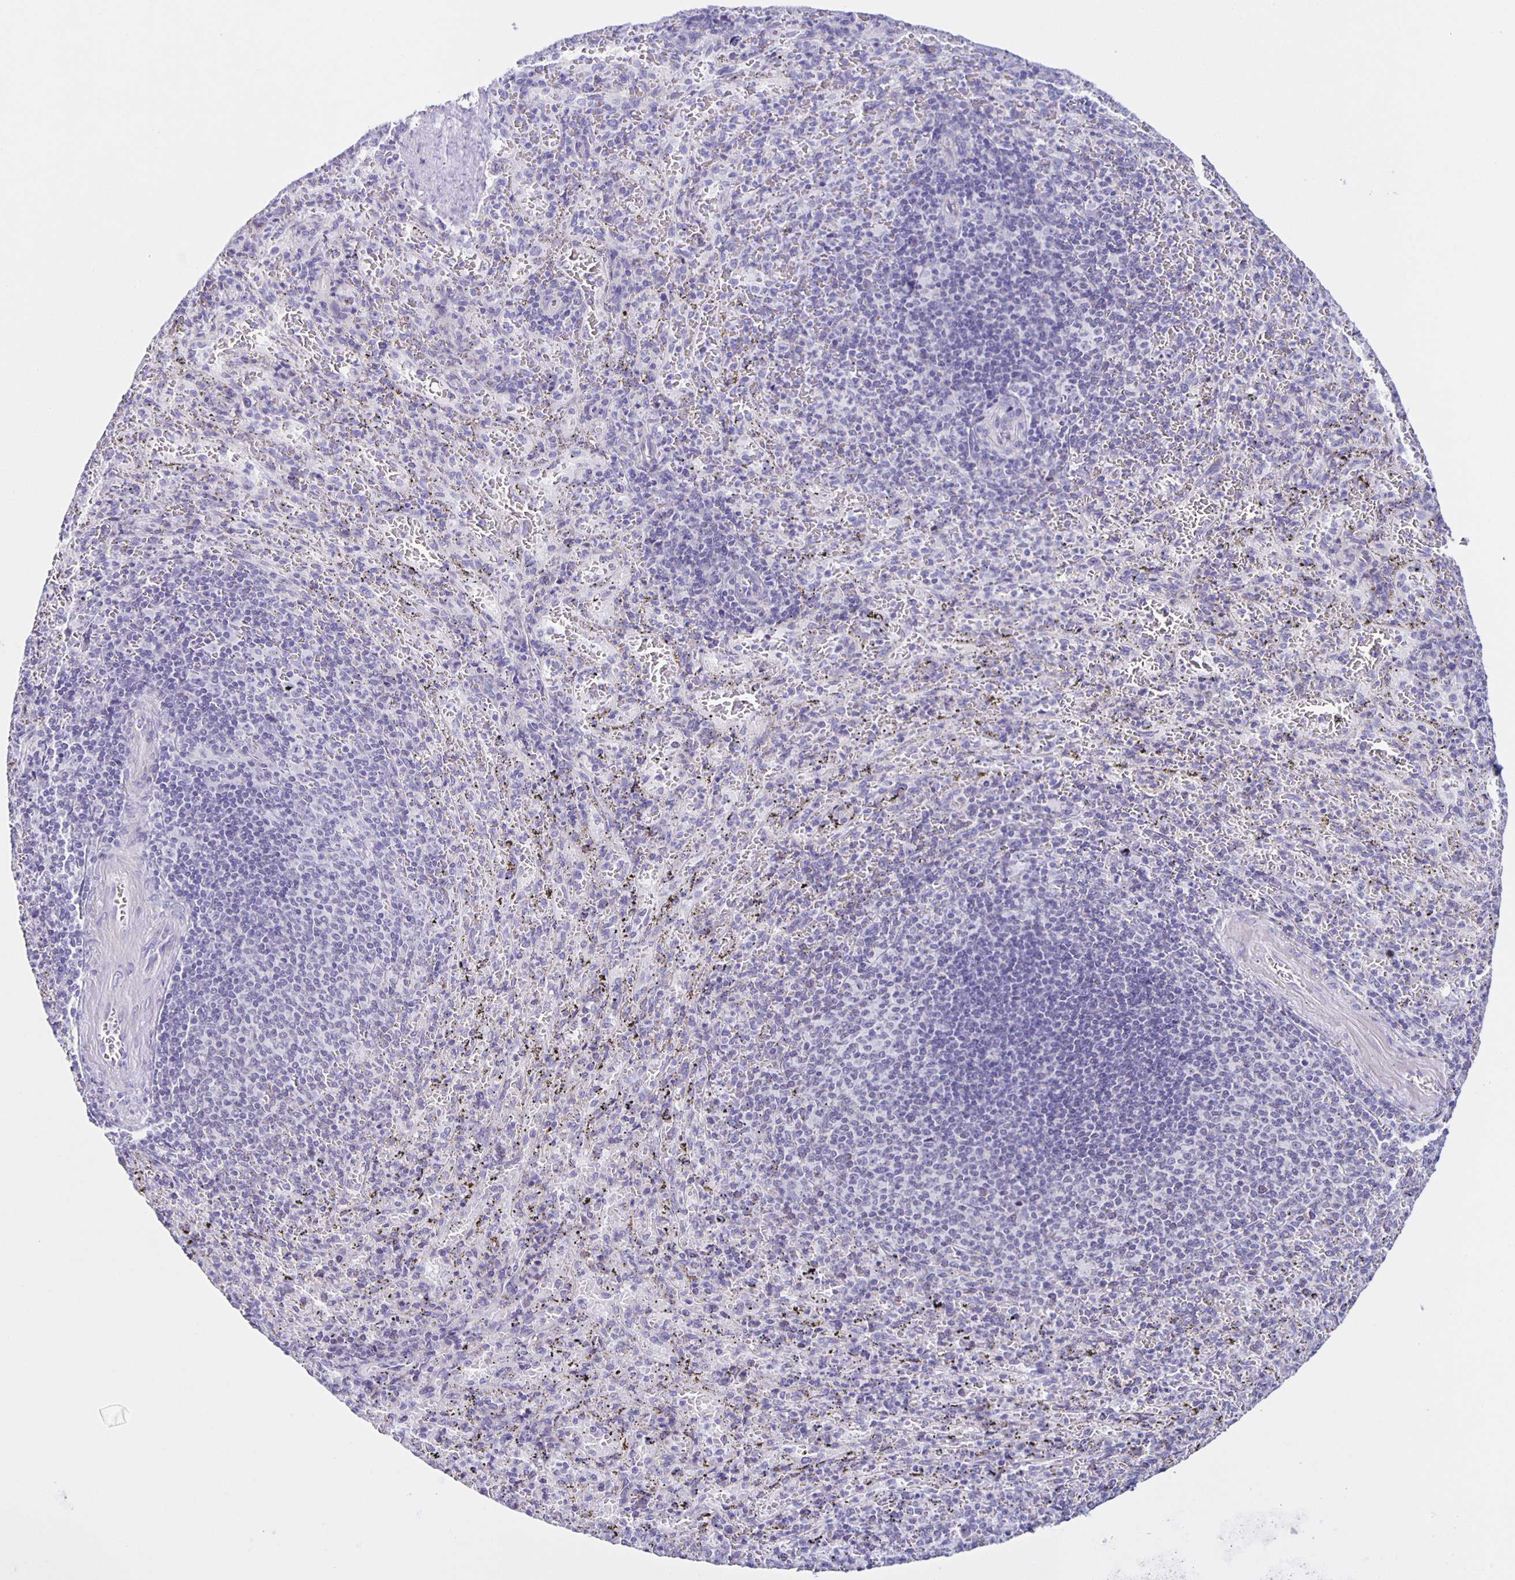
{"staining": {"intensity": "negative", "quantity": "none", "location": "none"}, "tissue": "spleen", "cell_type": "Cells in red pulp", "image_type": "normal", "snomed": [{"axis": "morphology", "description": "Normal tissue, NOS"}, {"axis": "topography", "description": "Spleen"}], "caption": "This is a image of IHC staining of unremarkable spleen, which shows no expression in cells in red pulp. (DAB immunohistochemistry (IHC) with hematoxylin counter stain).", "gene": "AQP6", "patient": {"sex": "male", "age": 57}}